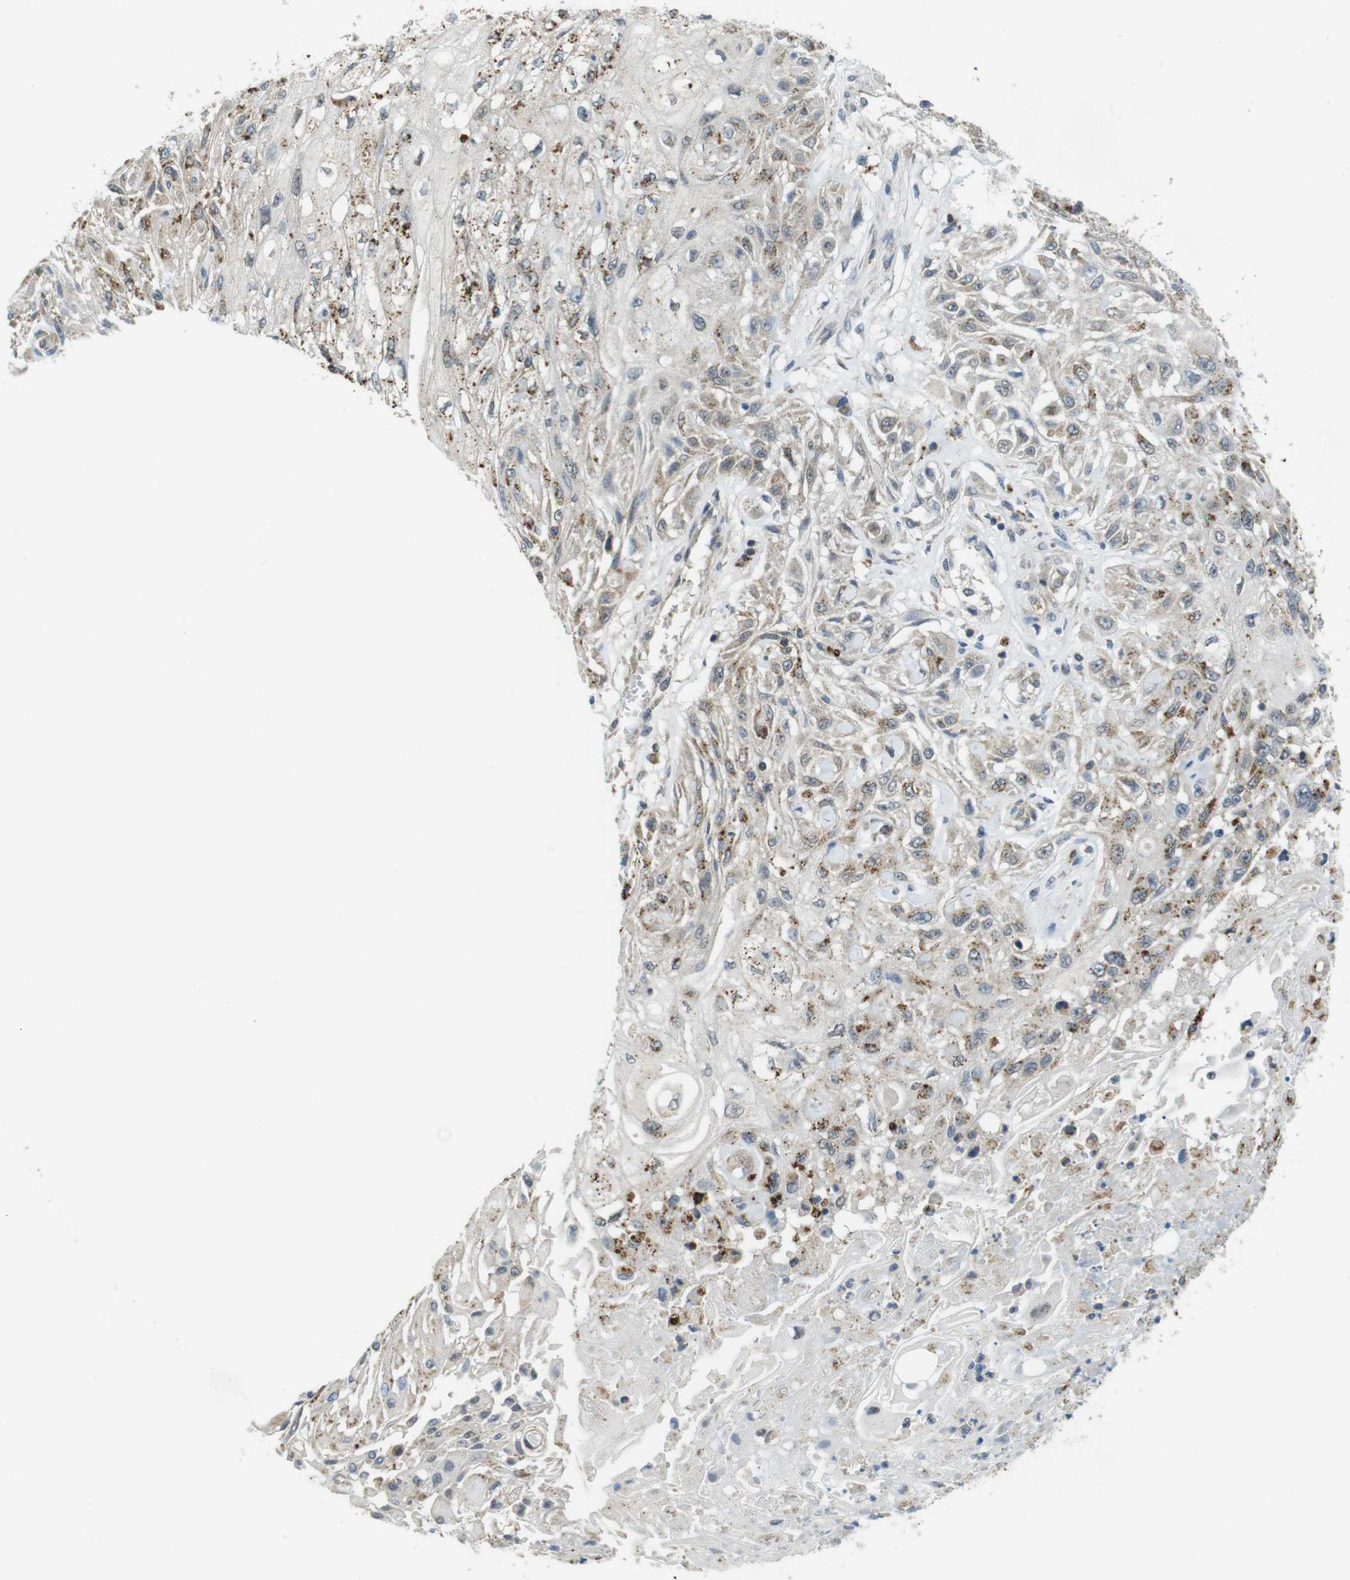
{"staining": {"intensity": "weak", "quantity": ">75%", "location": "cytoplasmic/membranous"}, "tissue": "skin cancer", "cell_type": "Tumor cells", "image_type": "cancer", "snomed": [{"axis": "morphology", "description": "Squamous cell carcinoma, NOS"}, {"axis": "topography", "description": "Skin"}], "caption": "Protein expression by immunohistochemistry (IHC) shows weak cytoplasmic/membranous staining in about >75% of tumor cells in skin cancer. (DAB (3,3'-diaminobenzidine) = brown stain, brightfield microscopy at high magnification).", "gene": "BRI3BP", "patient": {"sex": "male", "age": 75}}